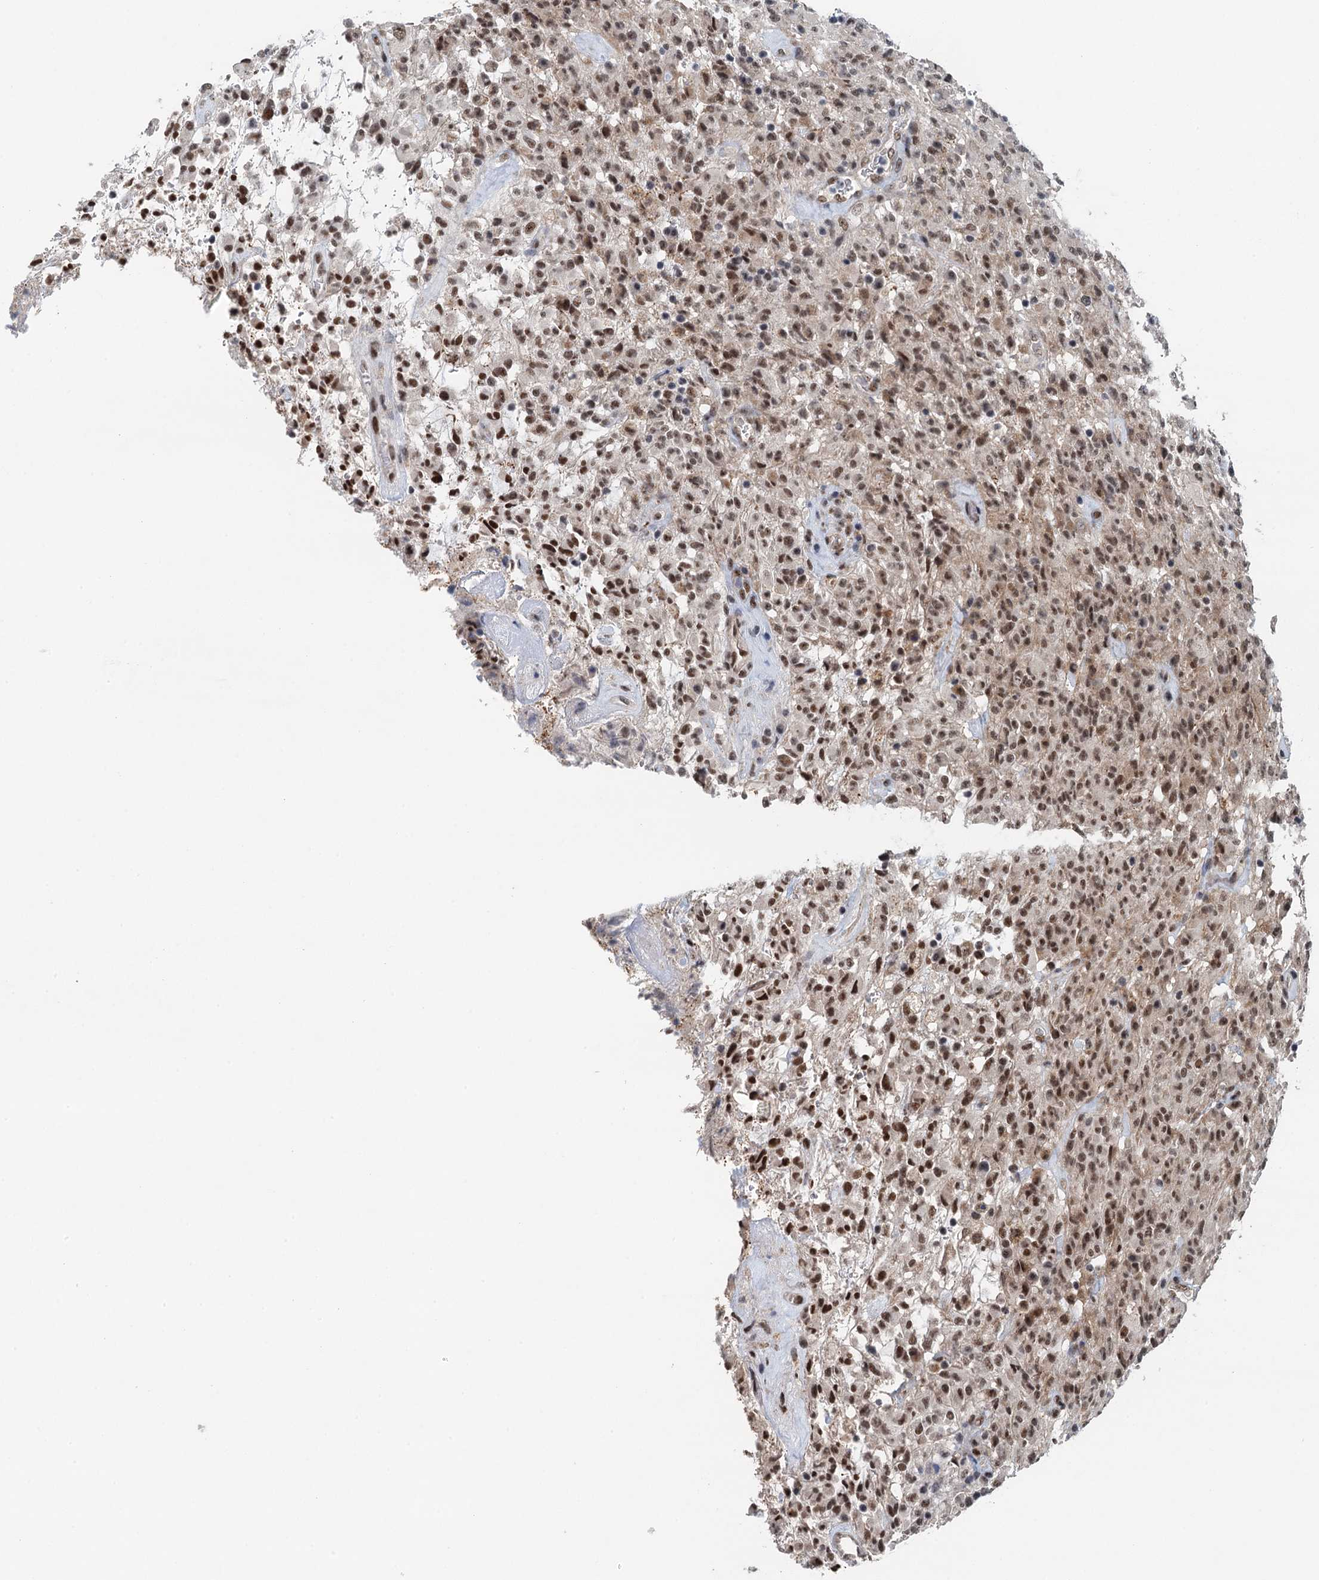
{"staining": {"intensity": "moderate", "quantity": ">75%", "location": "nuclear"}, "tissue": "glioma", "cell_type": "Tumor cells", "image_type": "cancer", "snomed": [{"axis": "morphology", "description": "Glioma, malignant, High grade"}, {"axis": "topography", "description": "Brain"}], "caption": "IHC staining of high-grade glioma (malignant), which demonstrates medium levels of moderate nuclear staining in about >75% of tumor cells indicating moderate nuclear protein expression. The staining was performed using DAB (3,3'-diaminobenzidine) (brown) for protein detection and nuclei were counterstained in hematoxylin (blue).", "gene": "MTA3", "patient": {"sex": "female", "age": 57}}